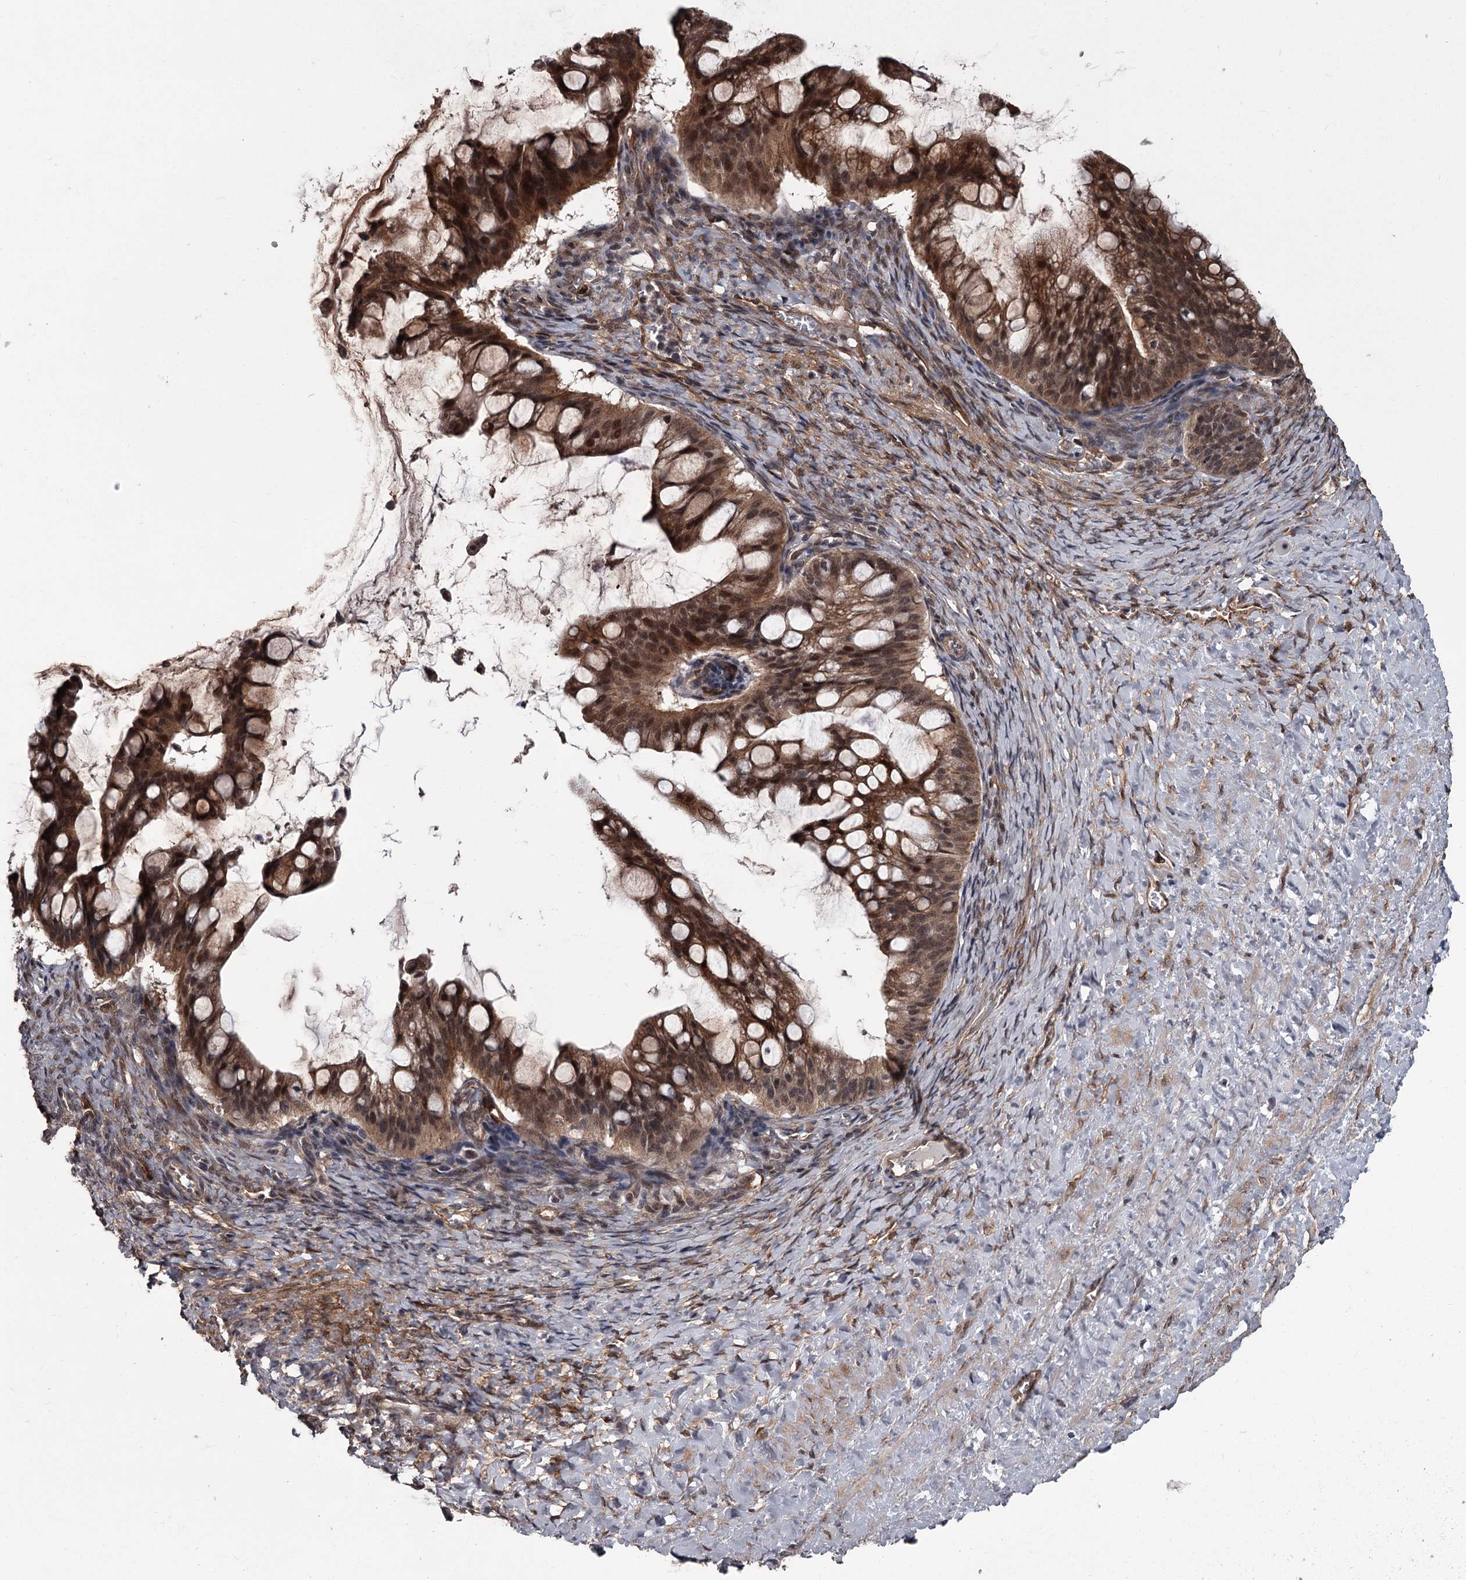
{"staining": {"intensity": "moderate", "quantity": ">75%", "location": "cytoplasmic/membranous,nuclear"}, "tissue": "ovarian cancer", "cell_type": "Tumor cells", "image_type": "cancer", "snomed": [{"axis": "morphology", "description": "Cystadenocarcinoma, mucinous, NOS"}, {"axis": "topography", "description": "Ovary"}], "caption": "Immunohistochemical staining of human ovarian cancer (mucinous cystadenocarcinoma) exhibits medium levels of moderate cytoplasmic/membranous and nuclear staining in approximately >75% of tumor cells.", "gene": "CDC42EP2", "patient": {"sex": "female", "age": 73}}